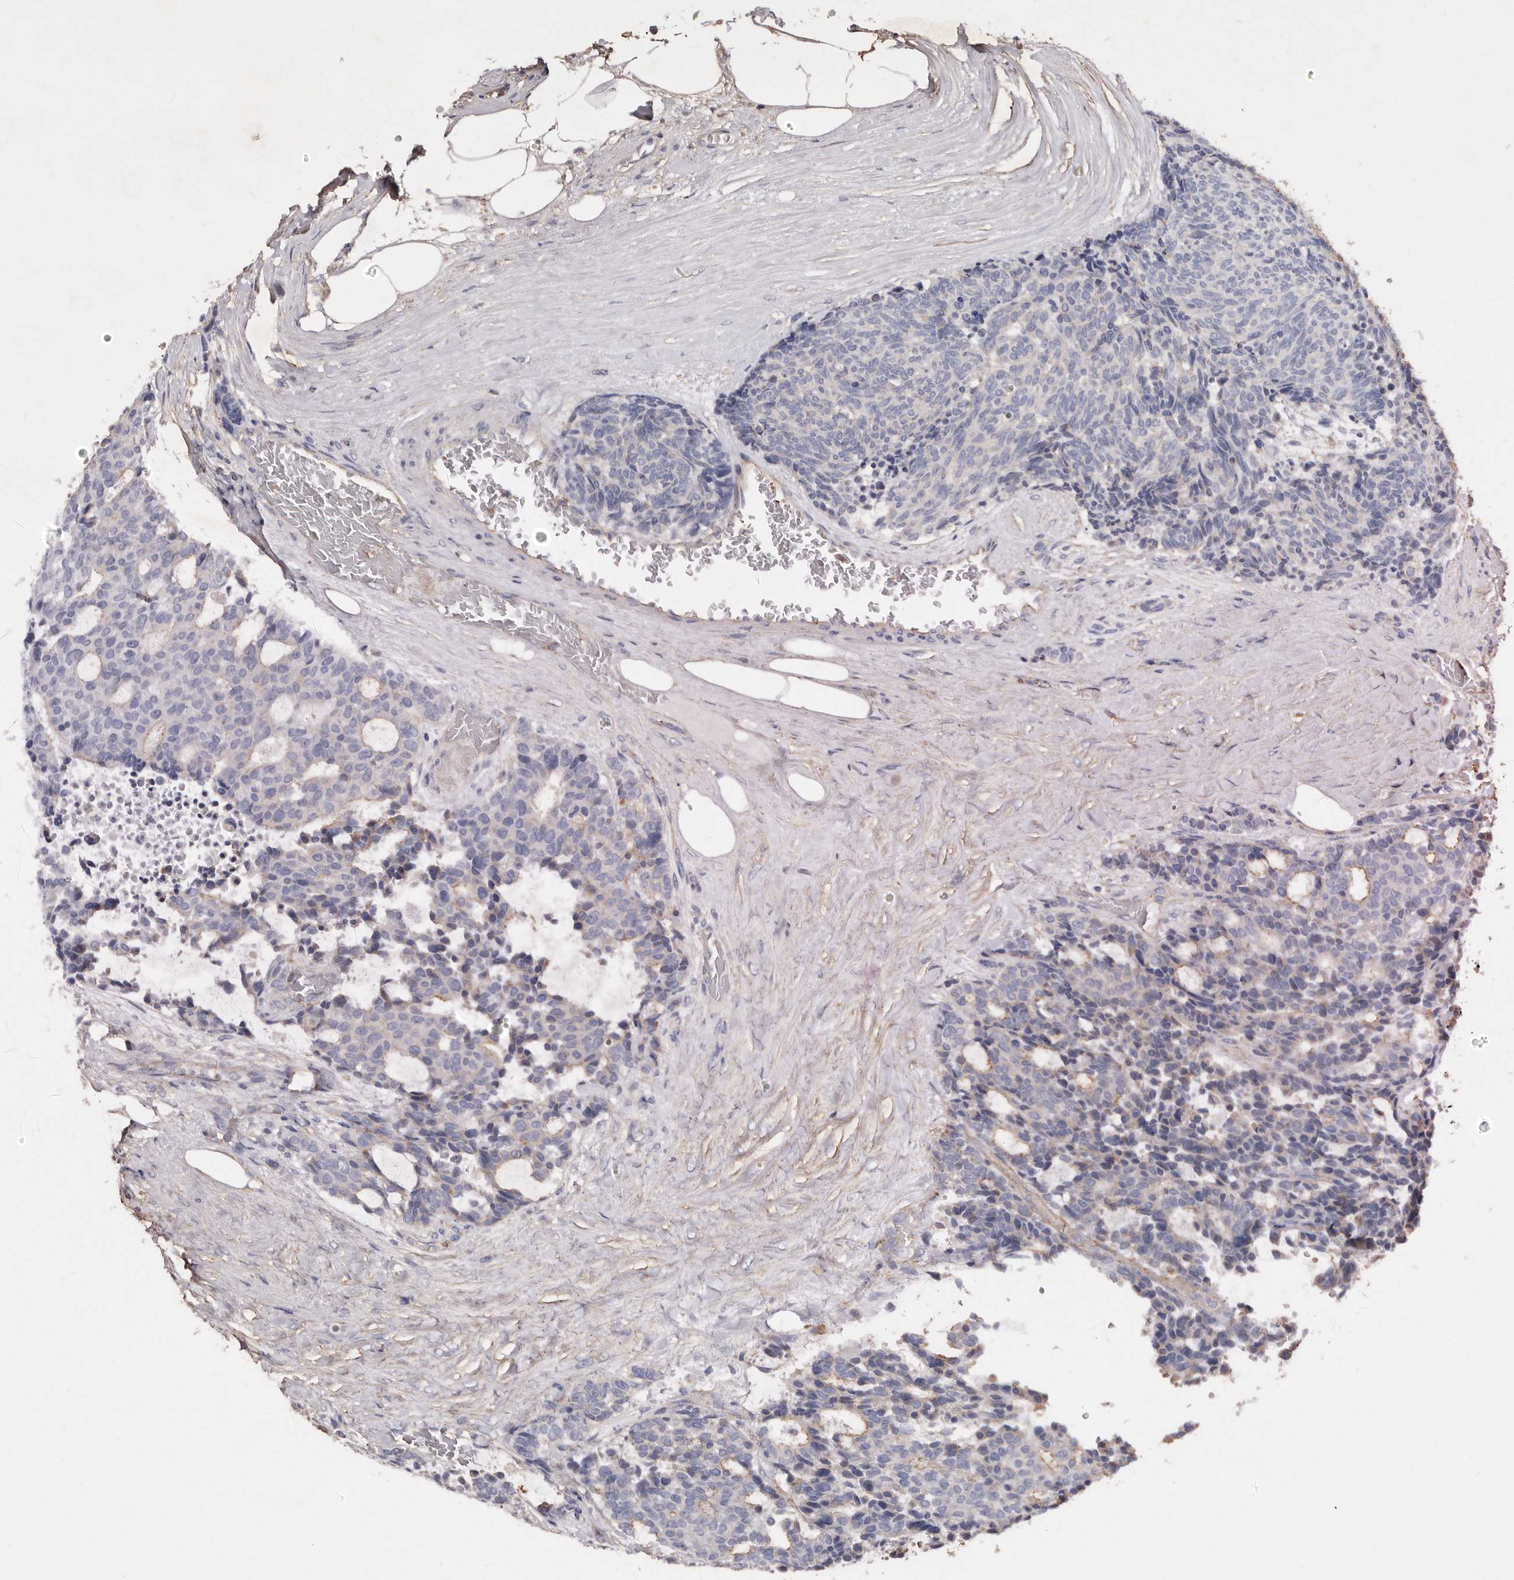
{"staining": {"intensity": "weak", "quantity": "<25%", "location": "cytoplasmic/membranous"}, "tissue": "carcinoid", "cell_type": "Tumor cells", "image_type": "cancer", "snomed": [{"axis": "morphology", "description": "Carcinoid, malignant, NOS"}, {"axis": "topography", "description": "Pancreas"}], "caption": "A photomicrograph of human carcinoid is negative for staining in tumor cells. The staining was performed using DAB to visualize the protein expression in brown, while the nuclei were stained in blue with hematoxylin (Magnification: 20x).", "gene": "COQ8B", "patient": {"sex": "female", "age": 54}}